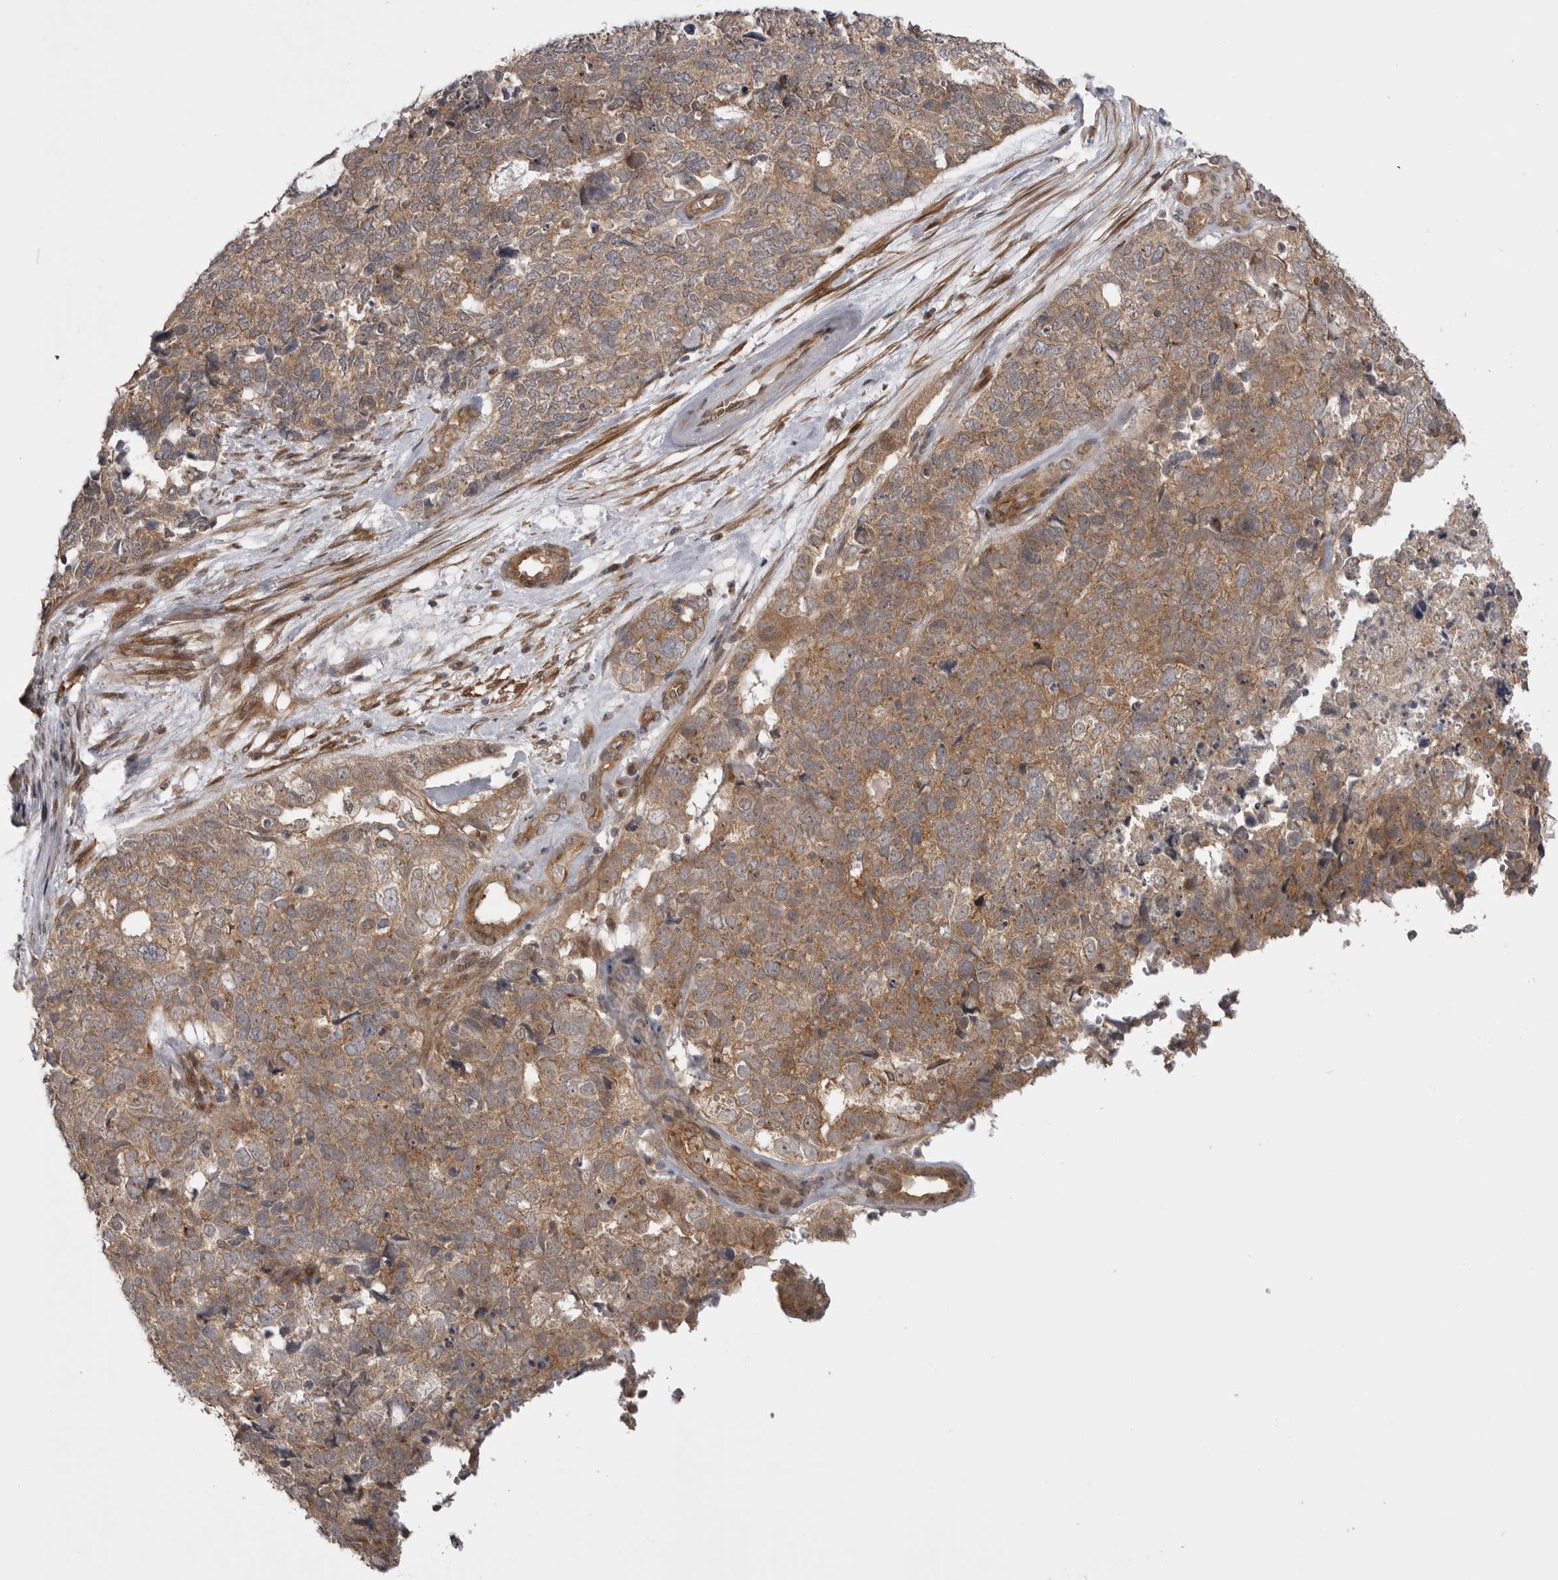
{"staining": {"intensity": "moderate", "quantity": ">75%", "location": "cytoplasmic/membranous"}, "tissue": "cervical cancer", "cell_type": "Tumor cells", "image_type": "cancer", "snomed": [{"axis": "morphology", "description": "Squamous cell carcinoma, NOS"}, {"axis": "topography", "description": "Cervix"}], "caption": "Human cervical cancer stained with a protein marker reveals moderate staining in tumor cells.", "gene": "PDCL", "patient": {"sex": "female", "age": 63}}